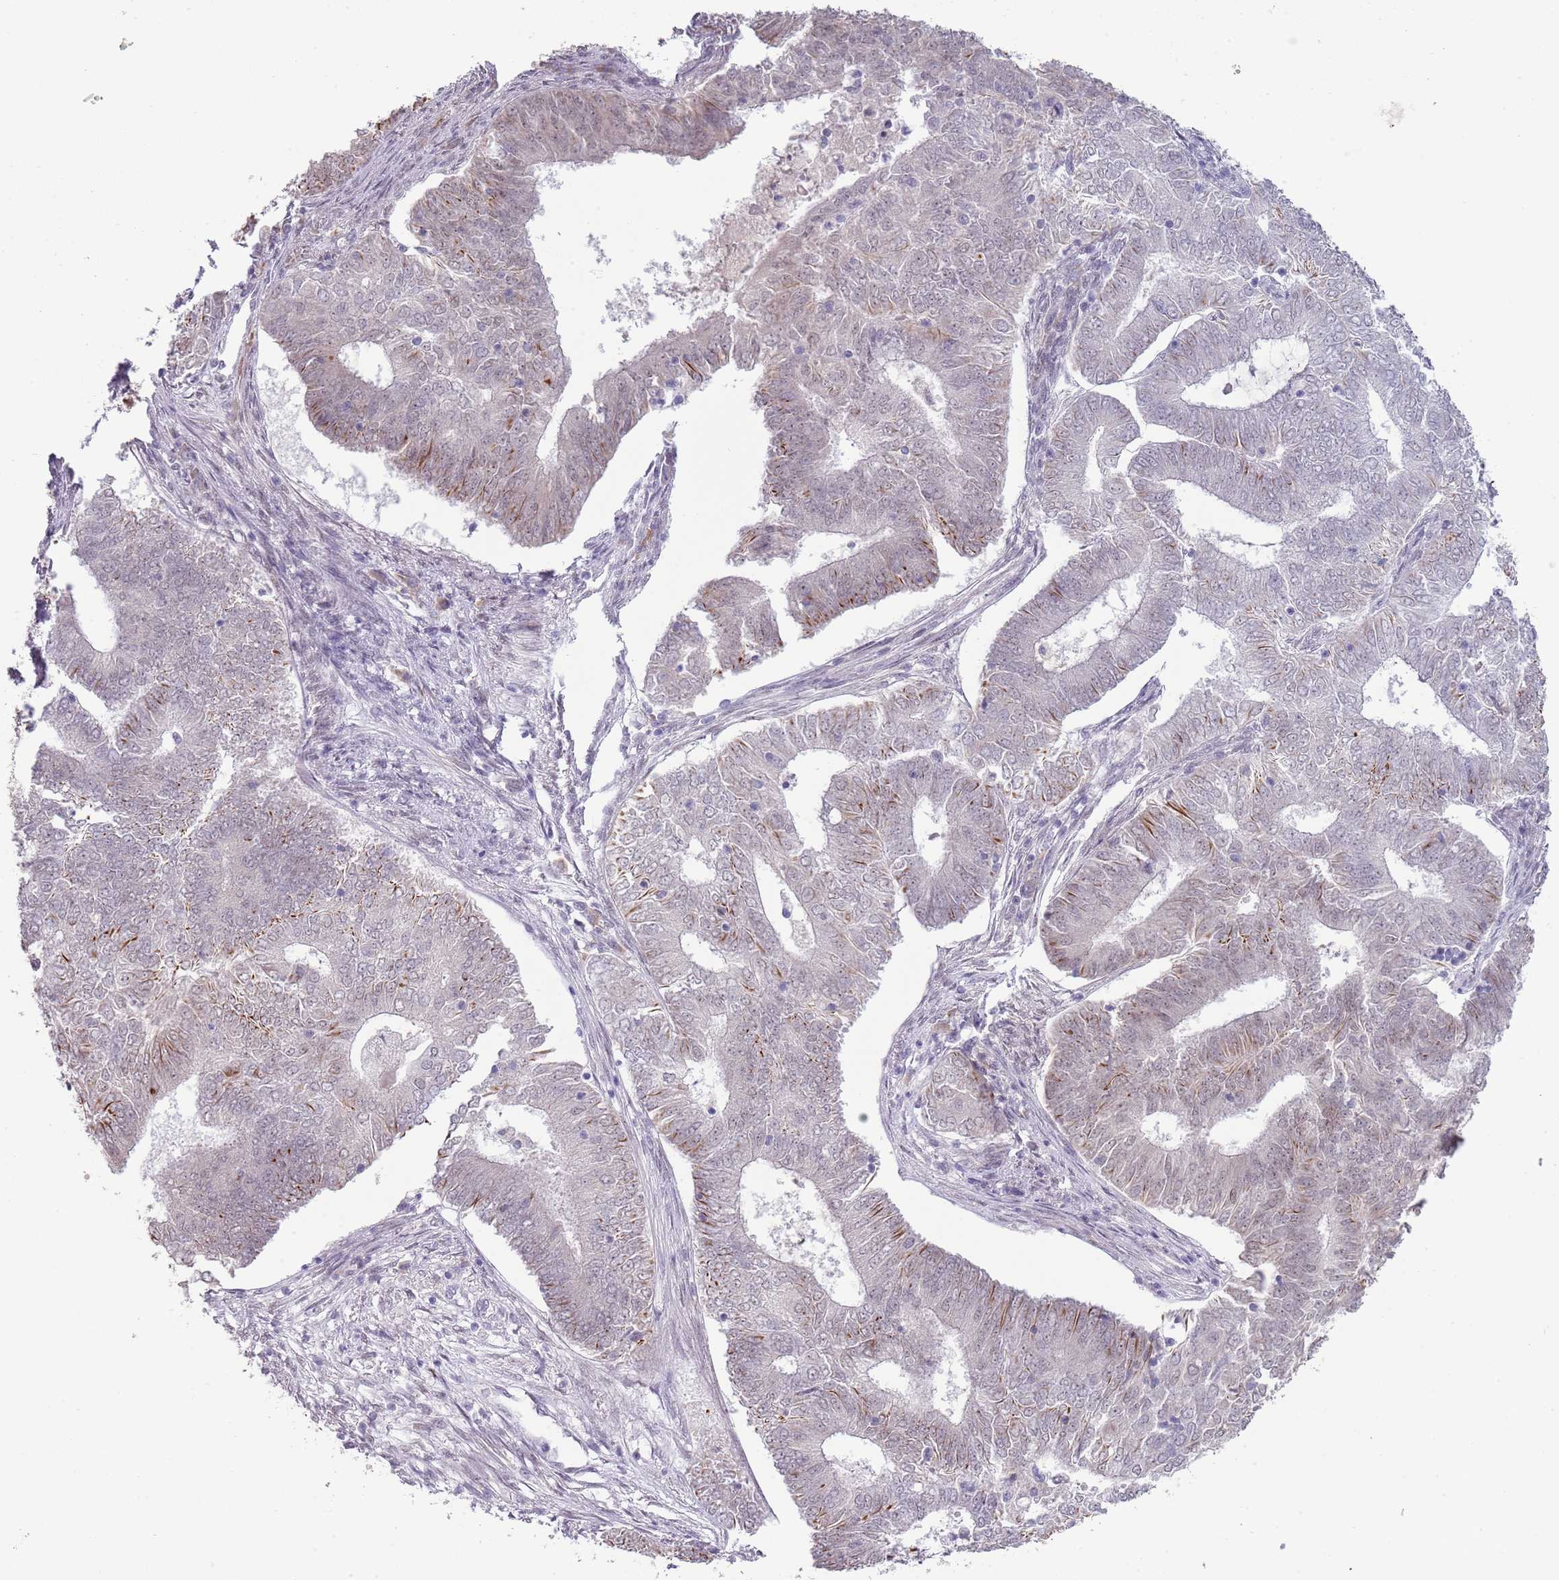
{"staining": {"intensity": "negative", "quantity": "none", "location": "none"}, "tissue": "endometrial cancer", "cell_type": "Tumor cells", "image_type": "cancer", "snomed": [{"axis": "morphology", "description": "Adenocarcinoma, NOS"}, {"axis": "topography", "description": "Endometrium"}], "caption": "A histopathology image of adenocarcinoma (endometrial) stained for a protein shows no brown staining in tumor cells.", "gene": "NBPF3", "patient": {"sex": "female", "age": 62}}